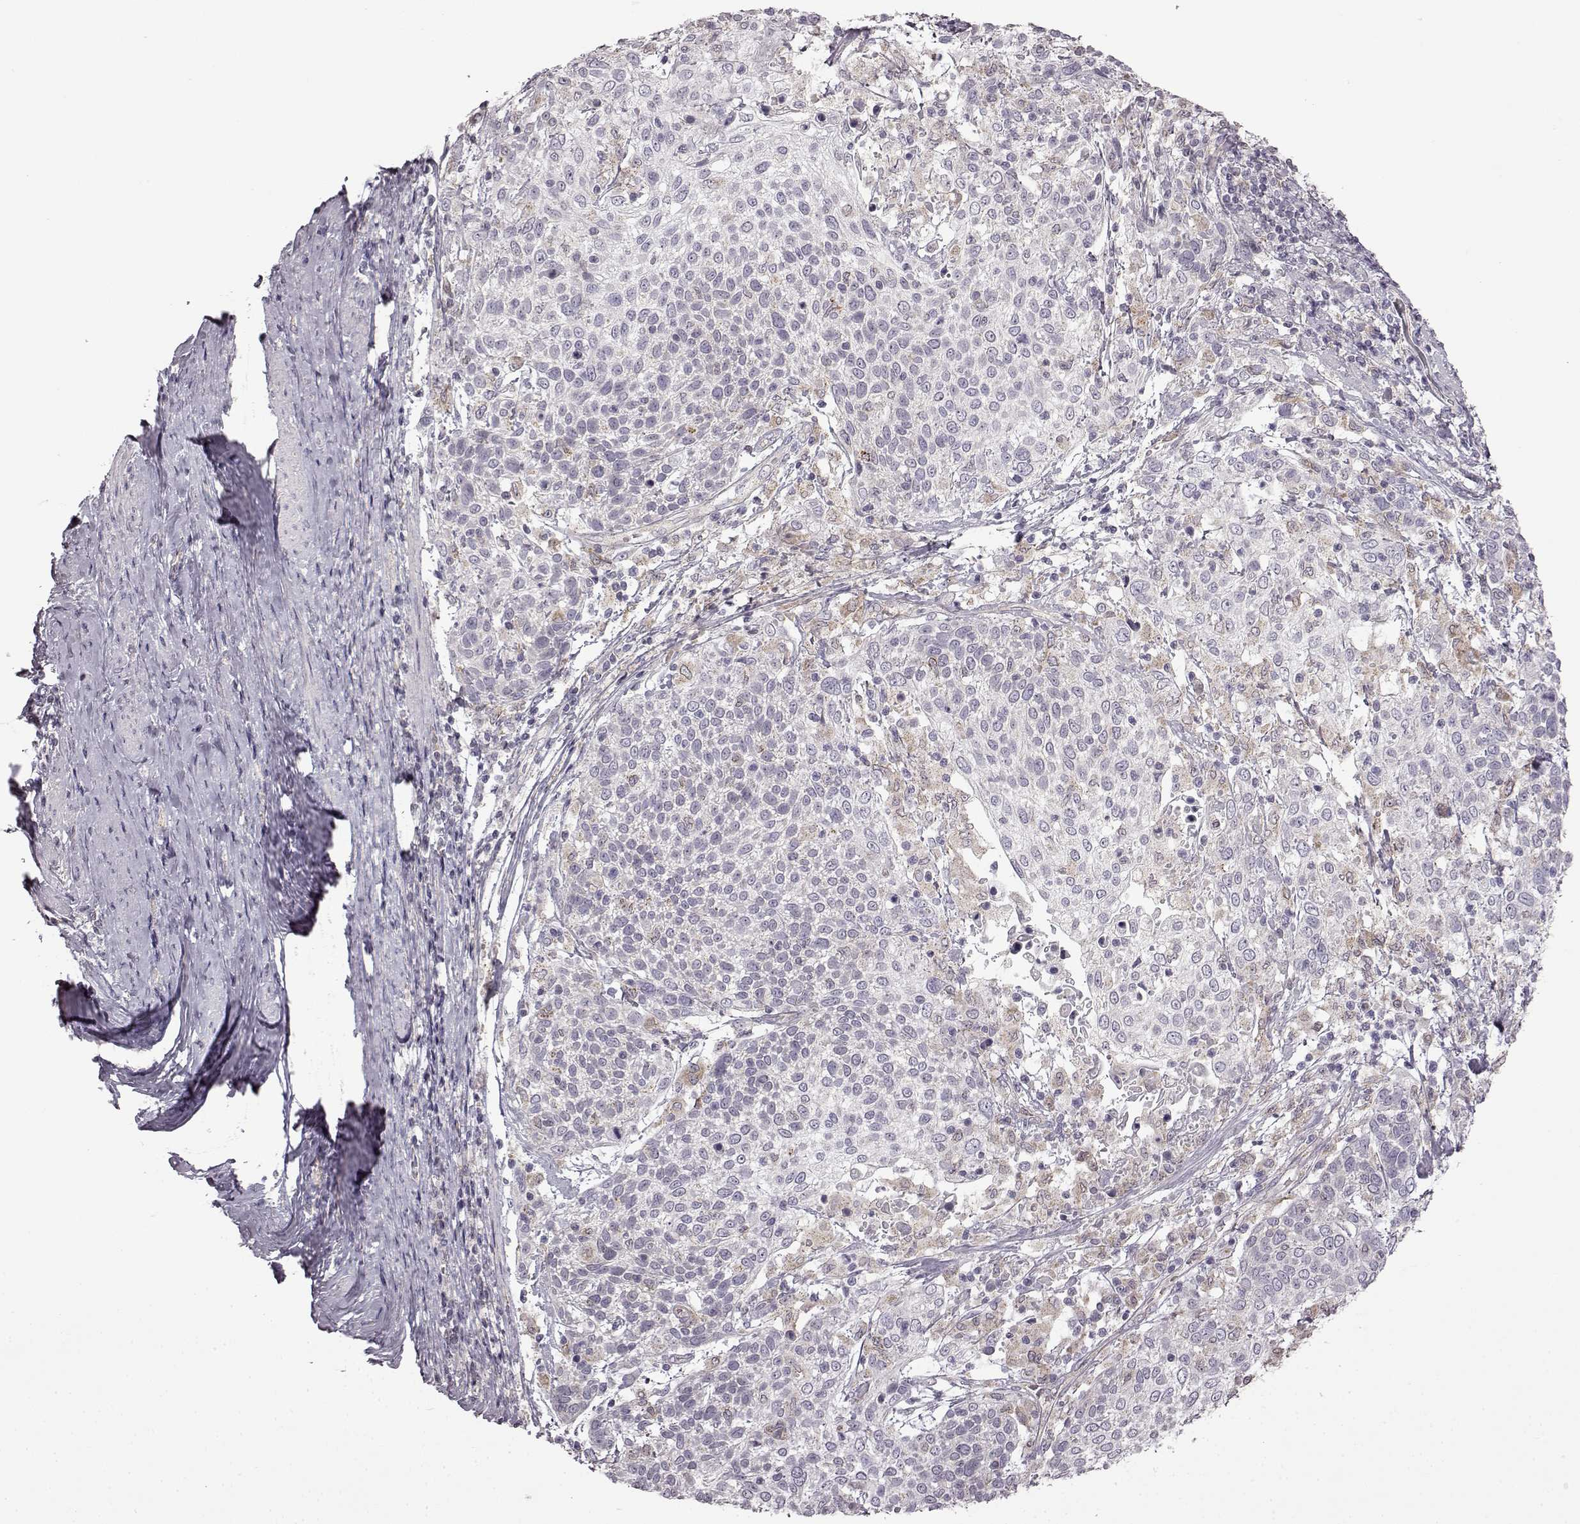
{"staining": {"intensity": "negative", "quantity": "none", "location": "none"}, "tissue": "cervical cancer", "cell_type": "Tumor cells", "image_type": "cancer", "snomed": [{"axis": "morphology", "description": "Squamous cell carcinoma, NOS"}, {"axis": "topography", "description": "Cervix"}], "caption": "The image exhibits no significant expression in tumor cells of cervical squamous cell carcinoma.", "gene": "B3GNT6", "patient": {"sex": "female", "age": 61}}